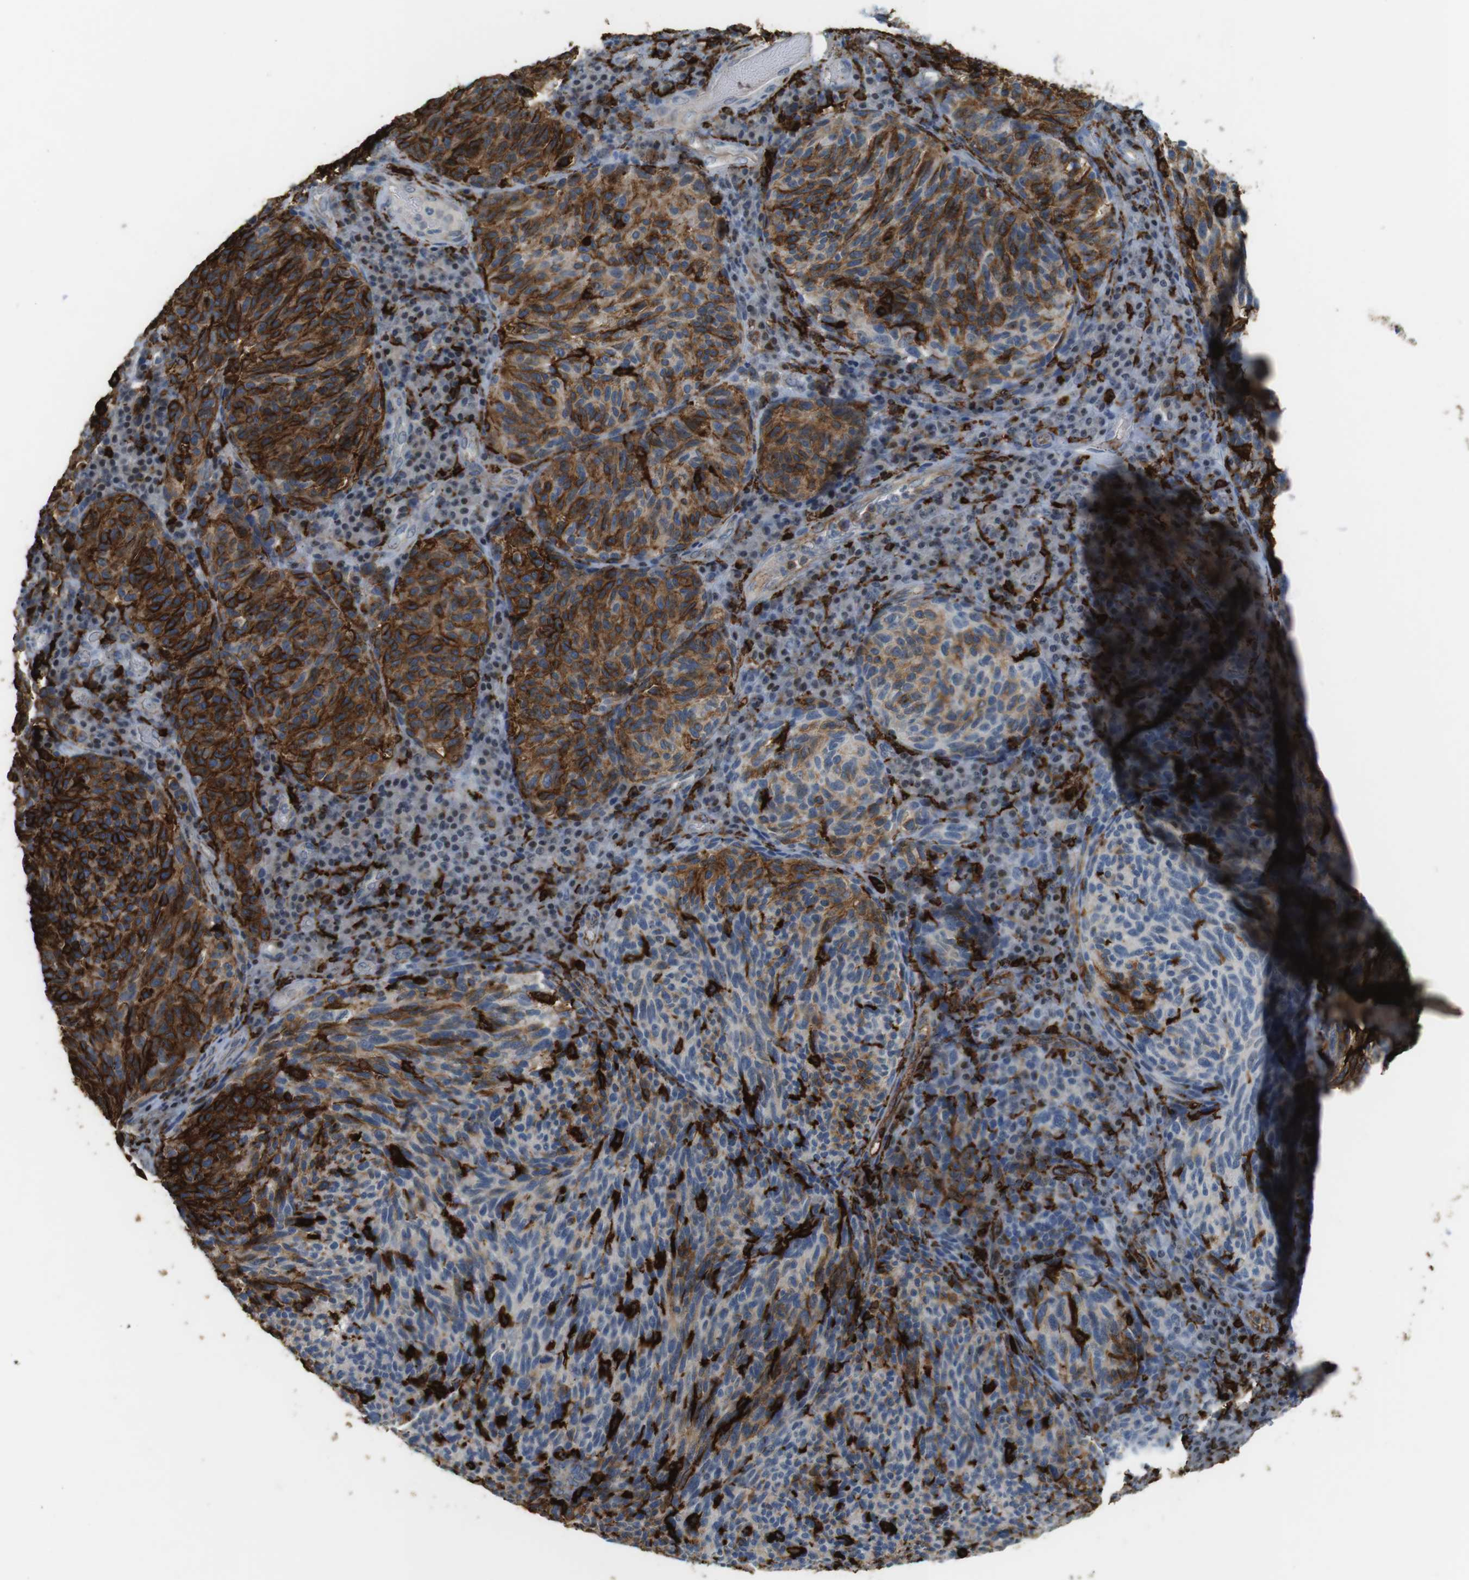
{"staining": {"intensity": "strong", "quantity": ">75%", "location": "cytoplasmic/membranous"}, "tissue": "melanoma", "cell_type": "Tumor cells", "image_type": "cancer", "snomed": [{"axis": "morphology", "description": "Malignant melanoma, NOS"}, {"axis": "topography", "description": "Skin"}], "caption": "A high amount of strong cytoplasmic/membranous positivity is seen in about >75% of tumor cells in malignant melanoma tissue. The protein of interest is shown in brown color, while the nuclei are stained blue.", "gene": "HLA-DRA", "patient": {"sex": "female", "age": 73}}